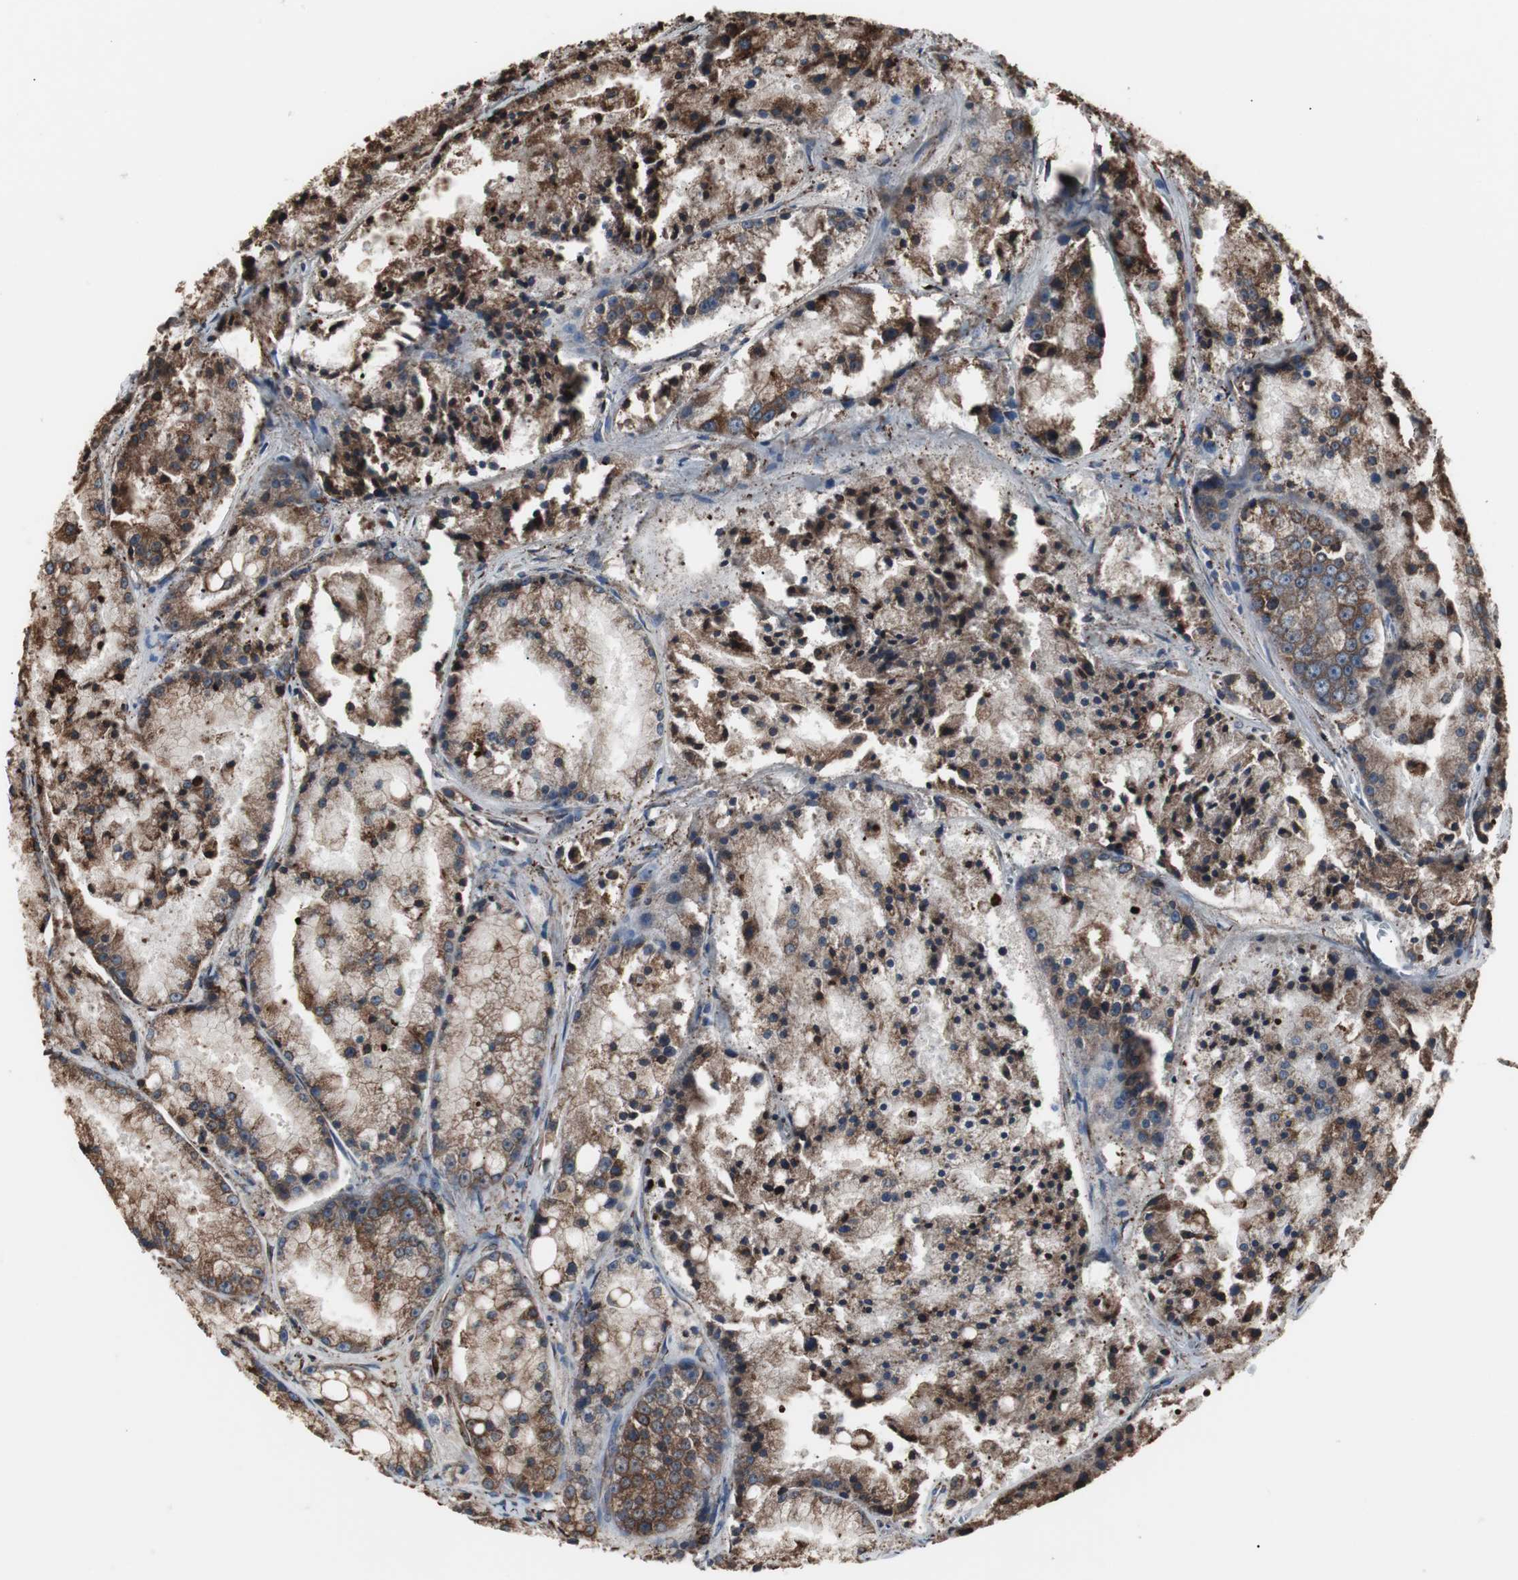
{"staining": {"intensity": "moderate", "quantity": ">75%", "location": "cytoplasmic/membranous"}, "tissue": "prostate cancer", "cell_type": "Tumor cells", "image_type": "cancer", "snomed": [{"axis": "morphology", "description": "Adenocarcinoma, Low grade"}, {"axis": "topography", "description": "Prostate"}], "caption": "Moderate cytoplasmic/membranous protein expression is present in about >75% of tumor cells in prostate low-grade adenocarcinoma. The staining was performed using DAB to visualize the protein expression in brown, while the nuclei were stained in blue with hematoxylin (Magnification: 20x).", "gene": "CALU", "patient": {"sex": "male", "age": 64}}